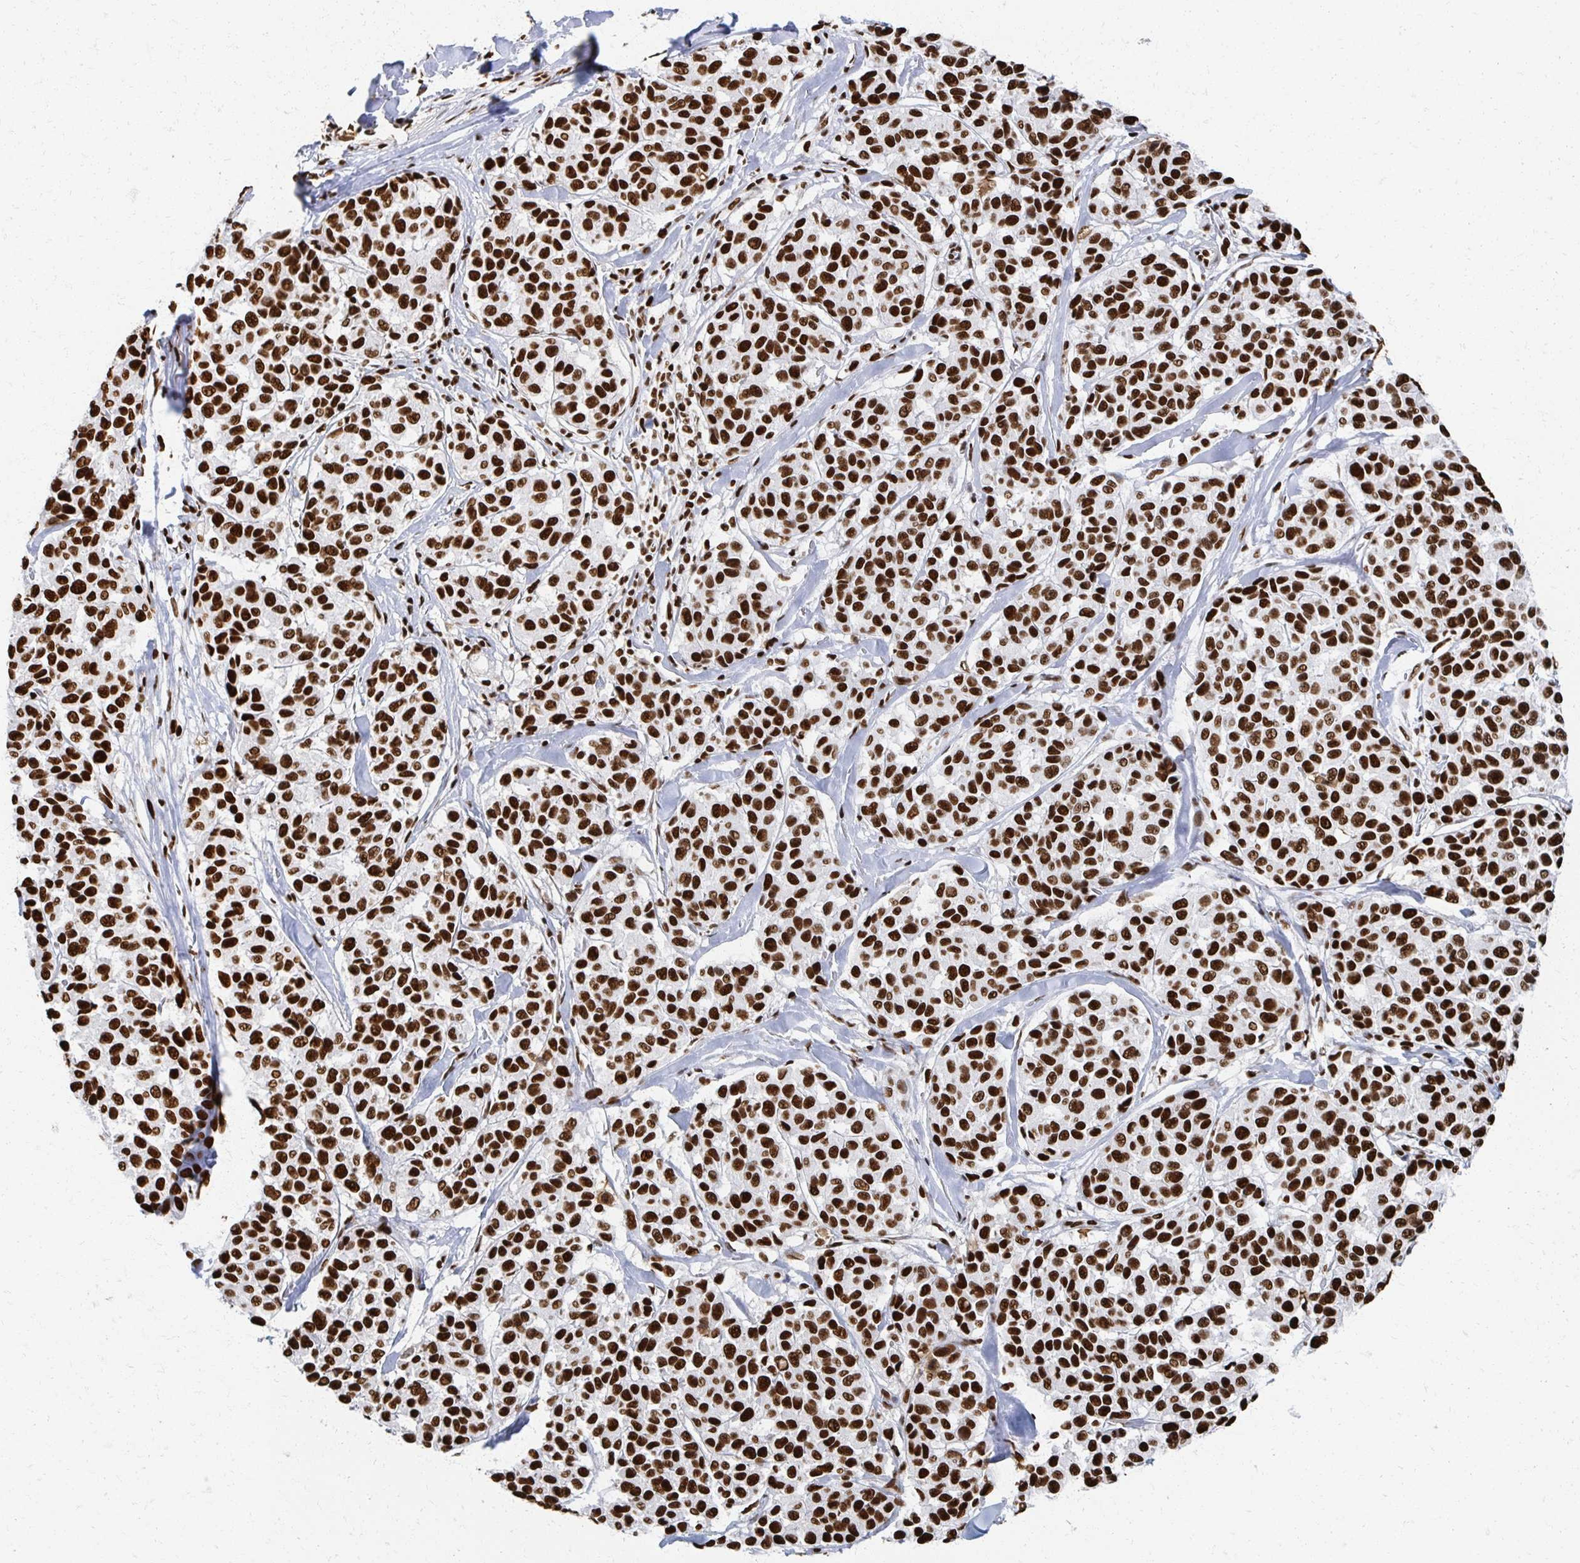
{"staining": {"intensity": "strong", "quantity": ">75%", "location": "nuclear"}, "tissue": "melanoma", "cell_type": "Tumor cells", "image_type": "cancer", "snomed": [{"axis": "morphology", "description": "Malignant melanoma, NOS"}, {"axis": "topography", "description": "Skin"}], "caption": "Immunohistochemistry of melanoma demonstrates high levels of strong nuclear expression in about >75% of tumor cells. Immunohistochemistry stains the protein in brown and the nuclei are stained blue.", "gene": "RBBP7", "patient": {"sex": "female", "age": 66}}